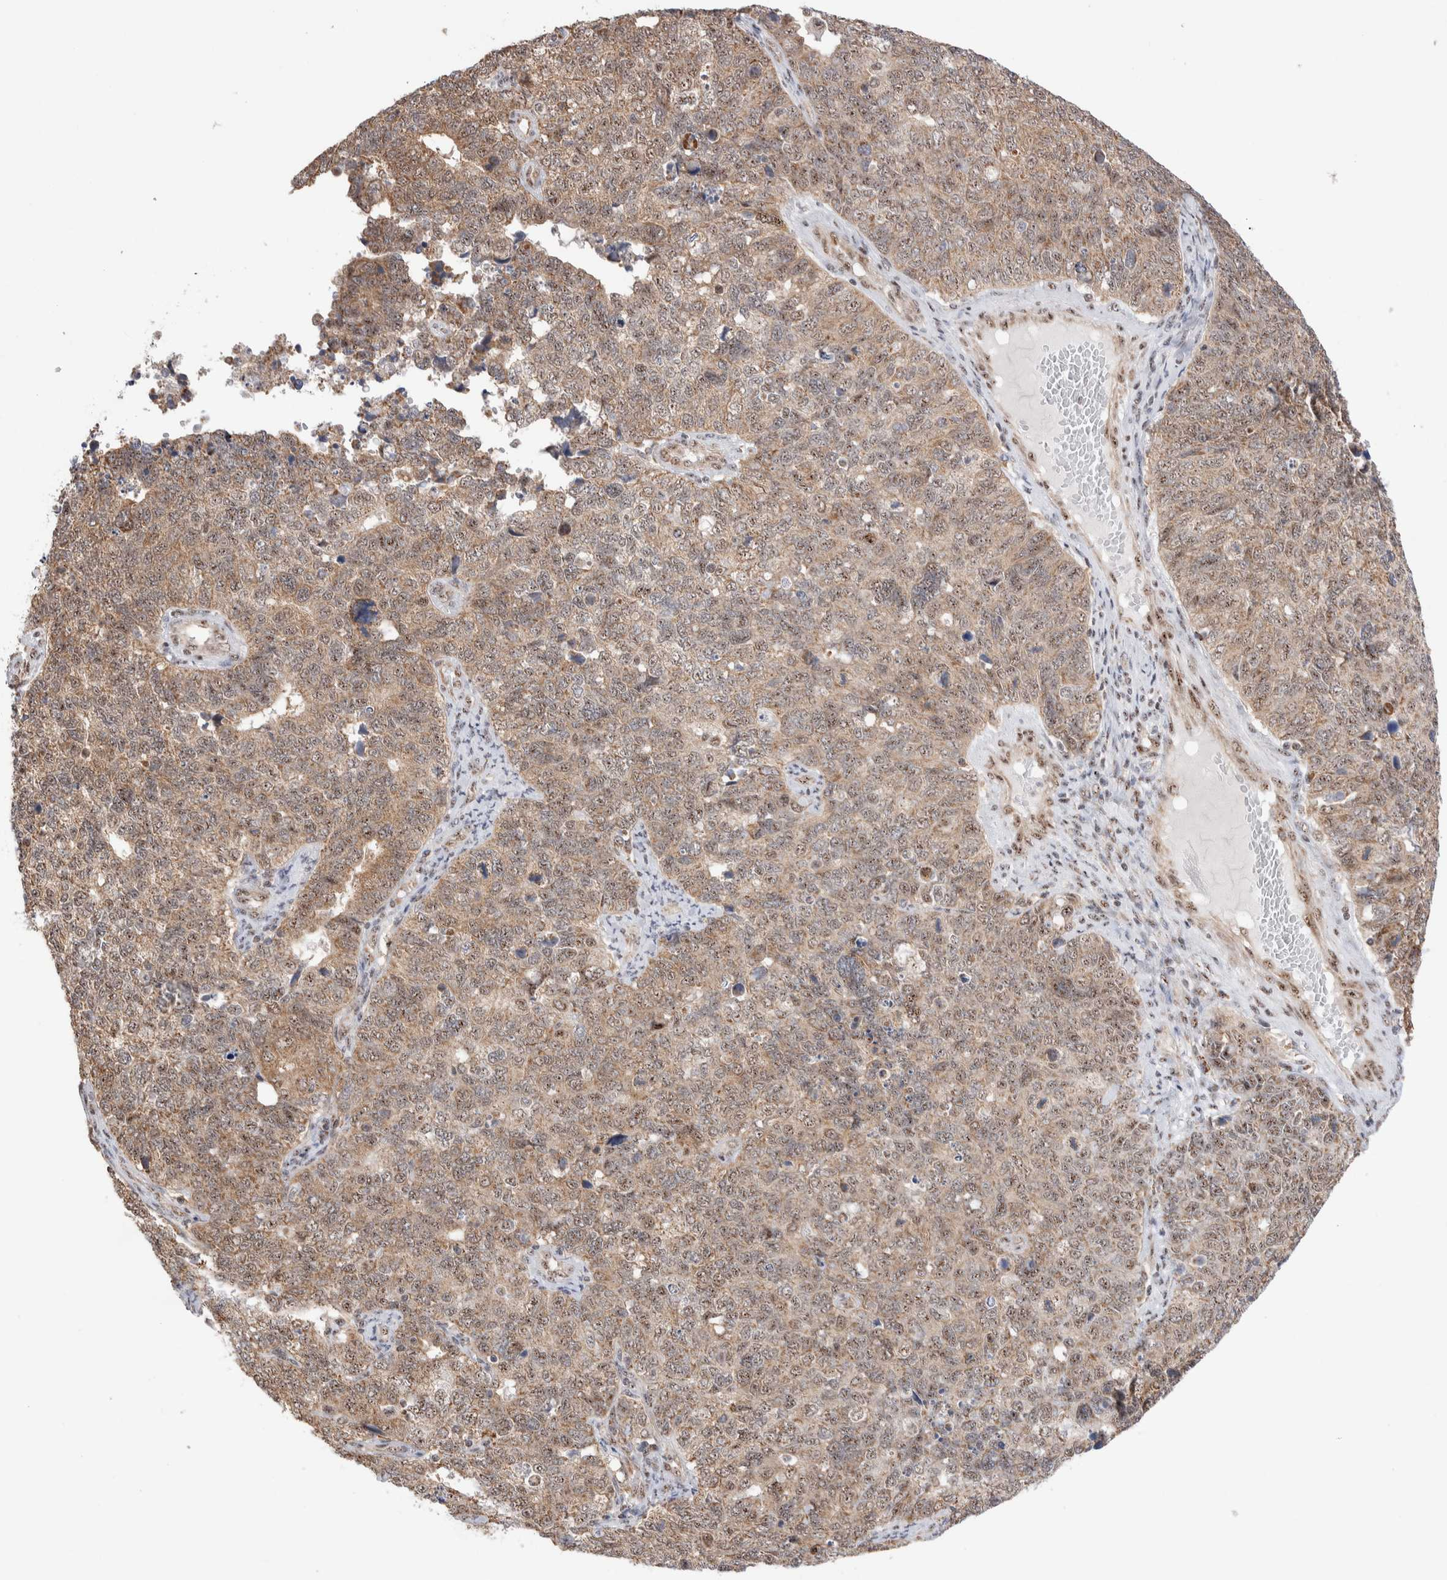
{"staining": {"intensity": "moderate", "quantity": "25%-75%", "location": "cytoplasmic/membranous,nuclear"}, "tissue": "cervical cancer", "cell_type": "Tumor cells", "image_type": "cancer", "snomed": [{"axis": "morphology", "description": "Squamous cell carcinoma, NOS"}, {"axis": "topography", "description": "Cervix"}], "caption": "The photomicrograph shows a brown stain indicating the presence of a protein in the cytoplasmic/membranous and nuclear of tumor cells in cervical cancer (squamous cell carcinoma).", "gene": "ZNF695", "patient": {"sex": "female", "age": 63}}